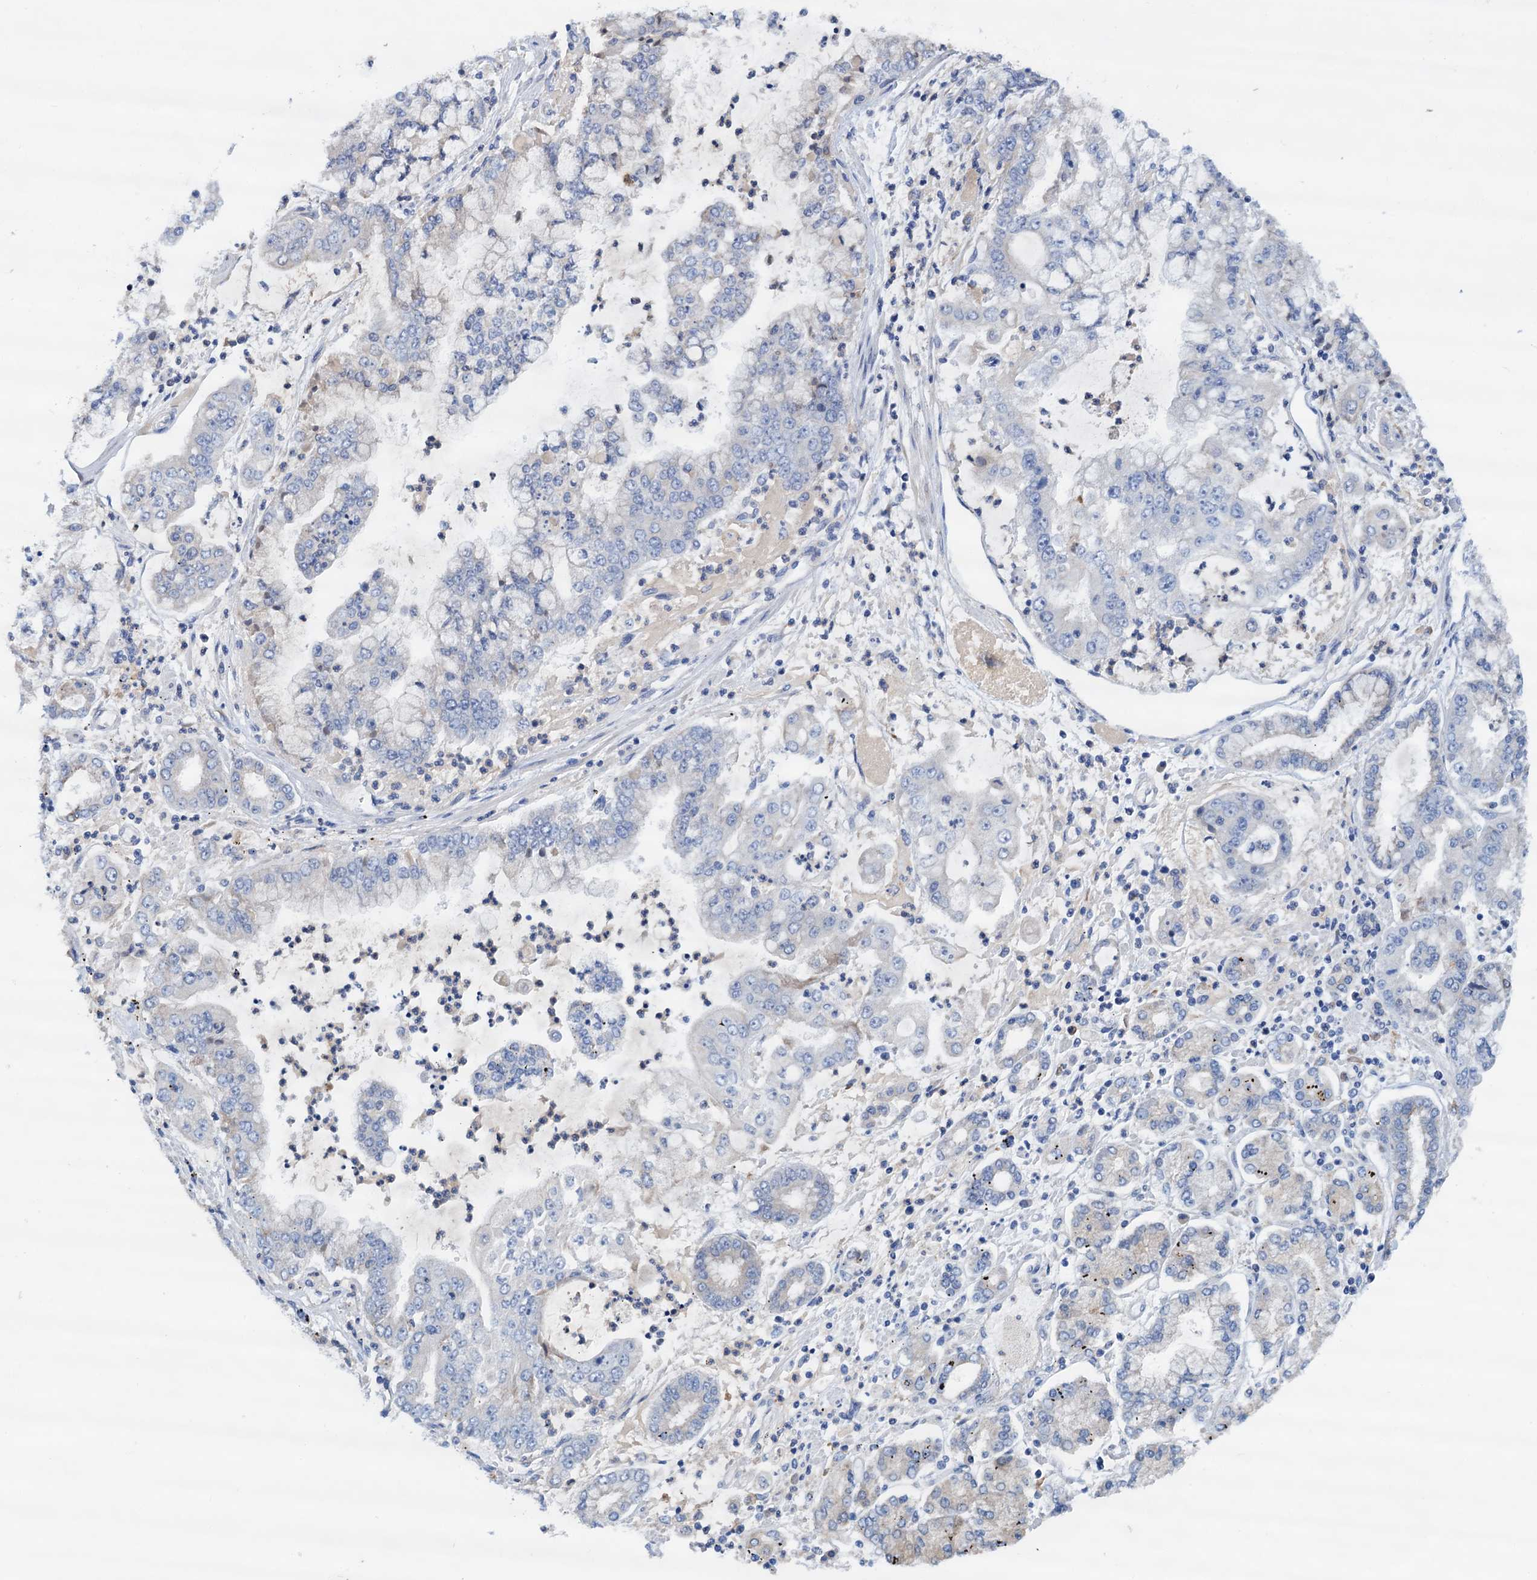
{"staining": {"intensity": "negative", "quantity": "none", "location": "none"}, "tissue": "stomach cancer", "cell_type": "Tumor cells", "image_type": "cancer", "snomed": [{"axis": "morphology", "description": "Adenocarcinoma, NOS"}, {"axis": "topography", "description": "Stomach"}], "caption": "The histopathology image exhibits no significant positivity in tumor cells of stomach cancer (adenocarcinoma).", "gene": "RASSF9", "patient": {"sex": "male", "age": 76}}